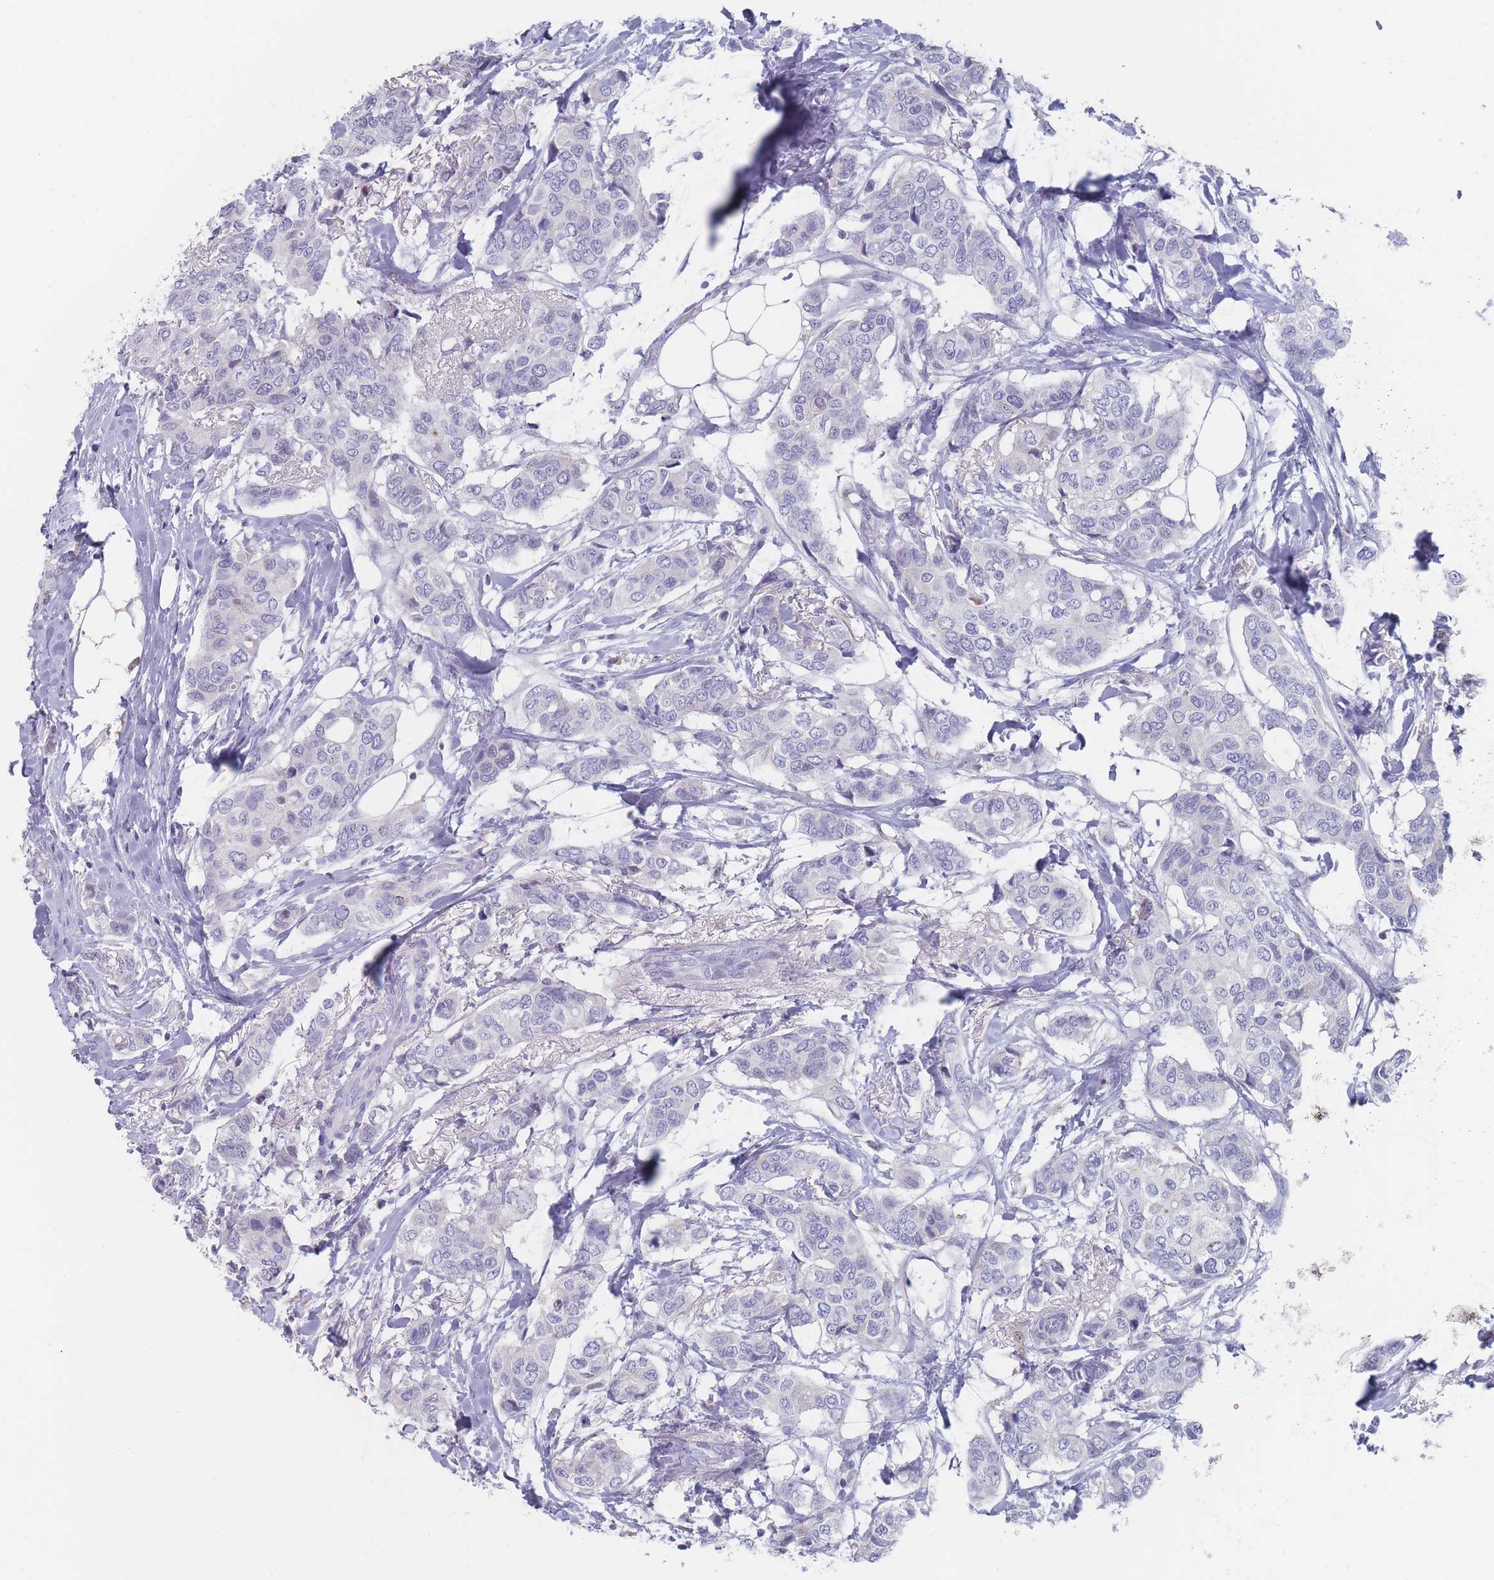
{"staining": {"intensity": "negative", "quantity": "none", "location": "none"}, "tissue": "breast cancer", "cell_type": "Tumor cells", "image_type": "cancer", "snomed": [{"axis": "morphology", "description": "Lobular carcinoma"}, {"axis": "topography", "description": "Breast"}], "caption": "A high-resolution photomicrograph shows immunohistochemistry (IHC) staining of breast lobular carcinoma, which reveals no significant positivity in tumor cells. (DAB immunohistochemistry, high magnification).", "gene": "CYP51A1", "patient": {"sex": "female", "age": 51}}